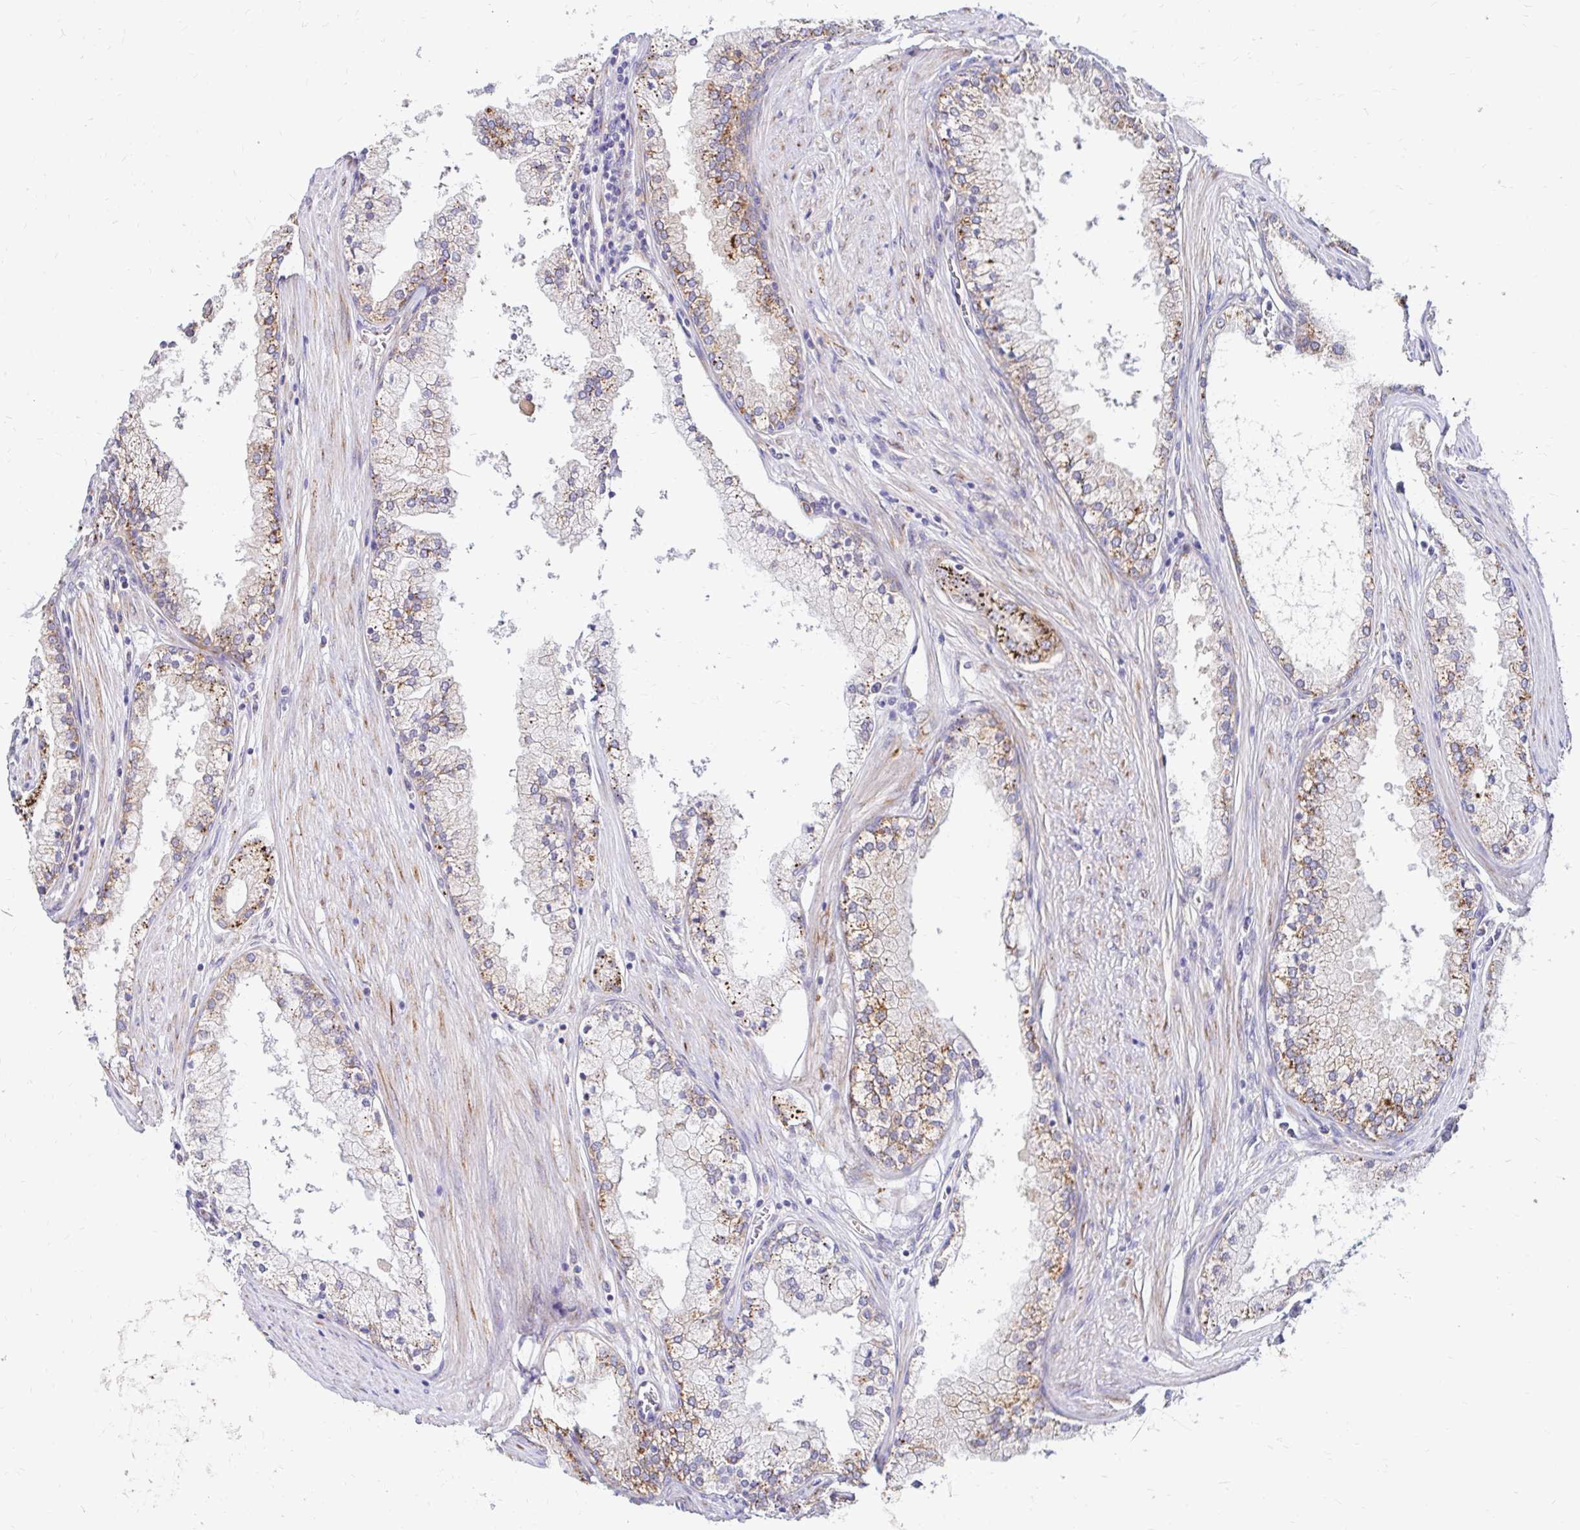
{"staining": {"intensity": "moderate", "quantity": "25%-75%", "location": "cytoplasmic/membranous"}, "tissue": "prostate cancer", "cell_type": "Tumor cells", "image_type": "cancer", "snomed": [{"axis": "morphology", "description": "Adenocarcinoma, High grade"}, {"axis": "topography", "description": "Prostate"}], "caption": "A high-resolution image shows IHC staining of prostate adenocarcinoma (high-grade), which exhibits moderate cytoplasmic/membranous staining in about 25%-75% of tumor cells.", "gene": "IDUA", "patient": {"sex": "male", "age": 66}}